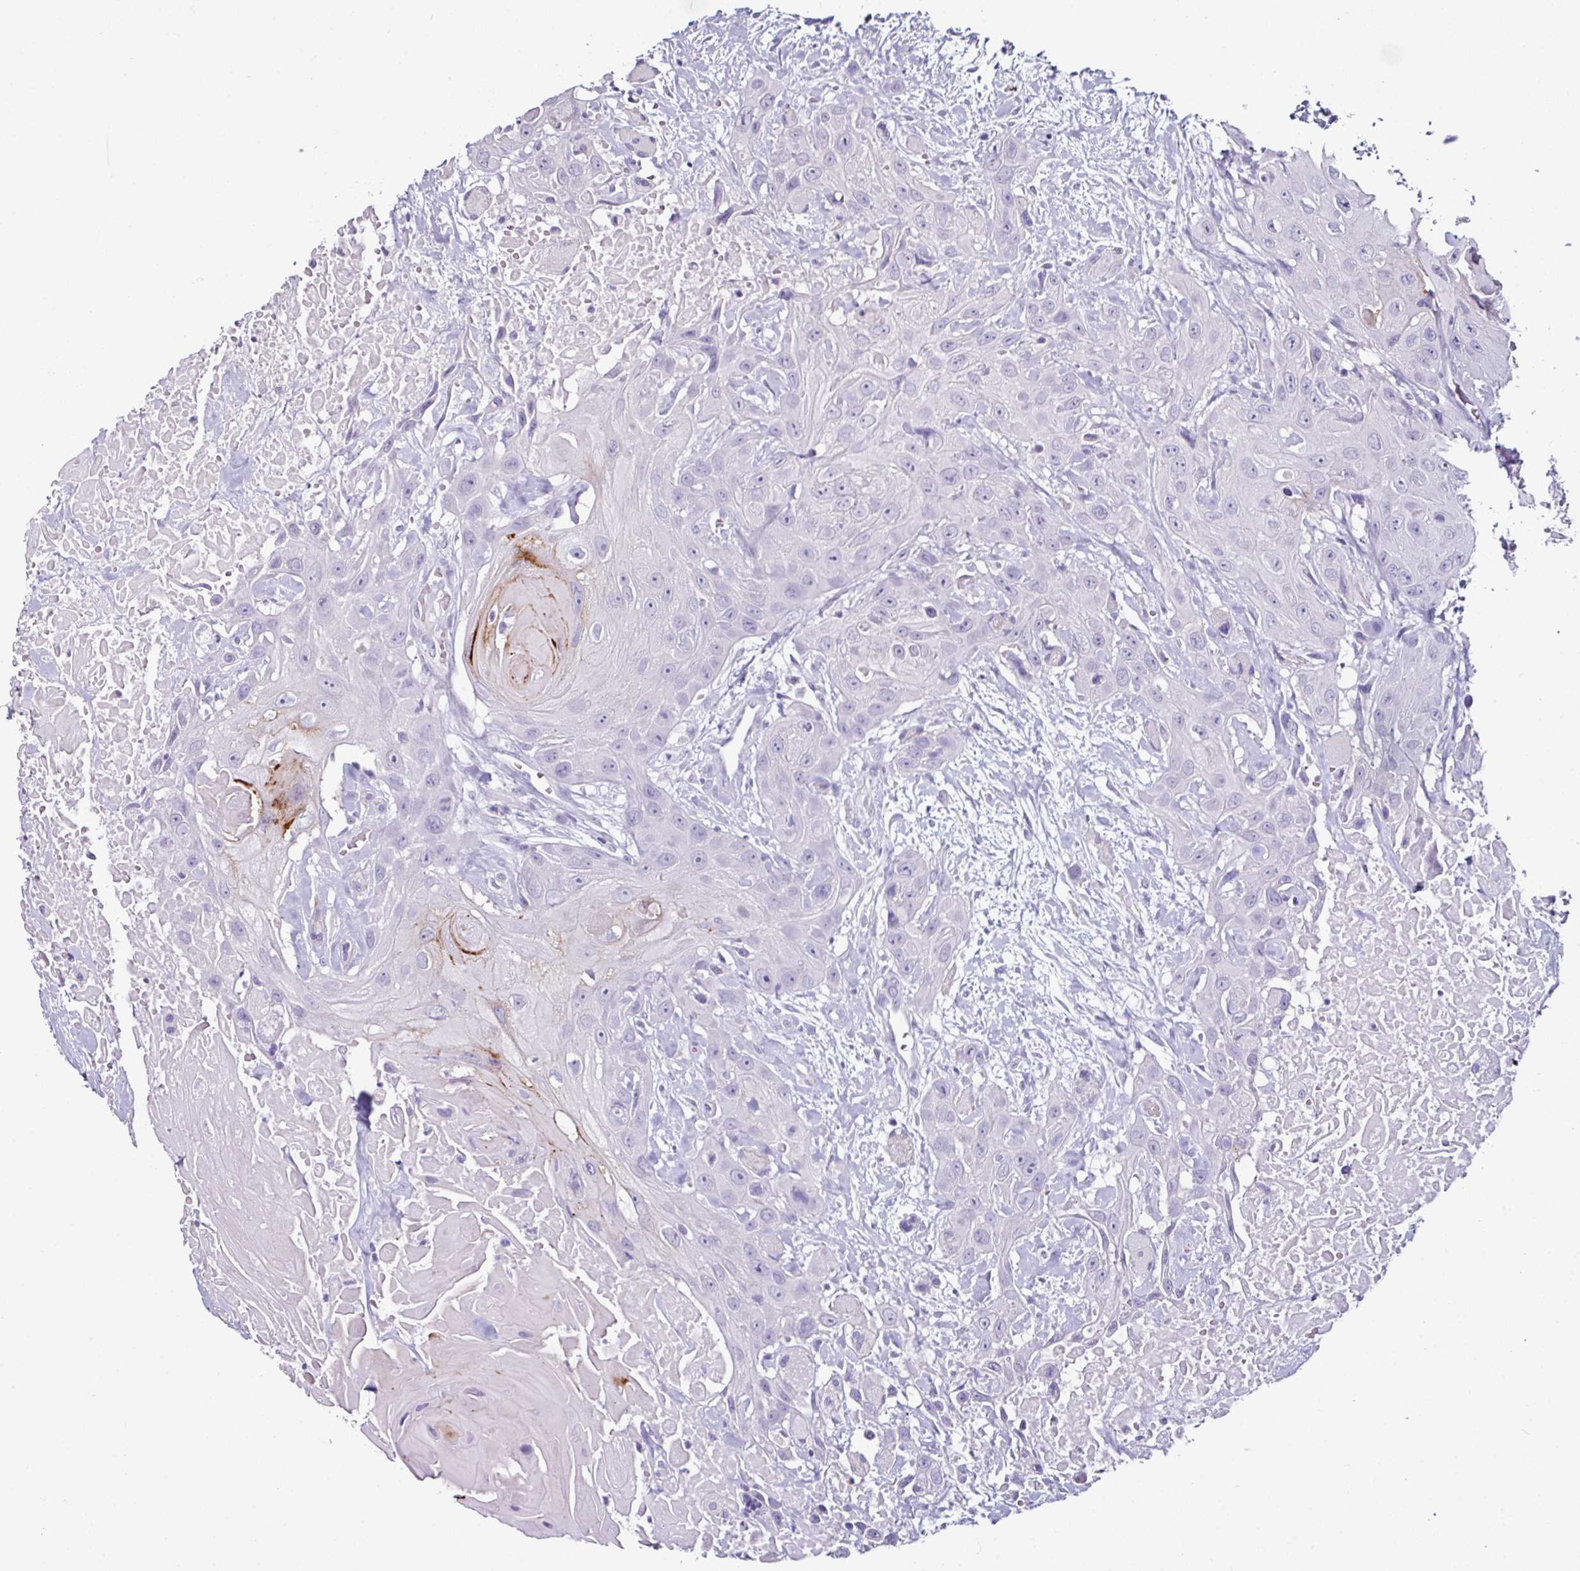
{"staining": {"intensity": "negative", "quantity": "none", "location": "none"}, "tissue": "head and neck cancer", "cell_type": "Tumor cells", "image_type": "cancer", "snomed": [{"axis": "morphology", "description": "Squamous cell carcinoma, NOS"}, {"axis": "topography", "description": "Head-Neck"}], "caption": "The photomicrograph exhibits no significant positivity in tumor cells of head and neck squamous cell carcinoma. (Brightfield microscopy of DAB (3,3'-diaminobenzidine) immunohistochemistry (IHC) at high magnification).", "gene": "GLP2R", "patient": {"sex": "male", "age": 81}}